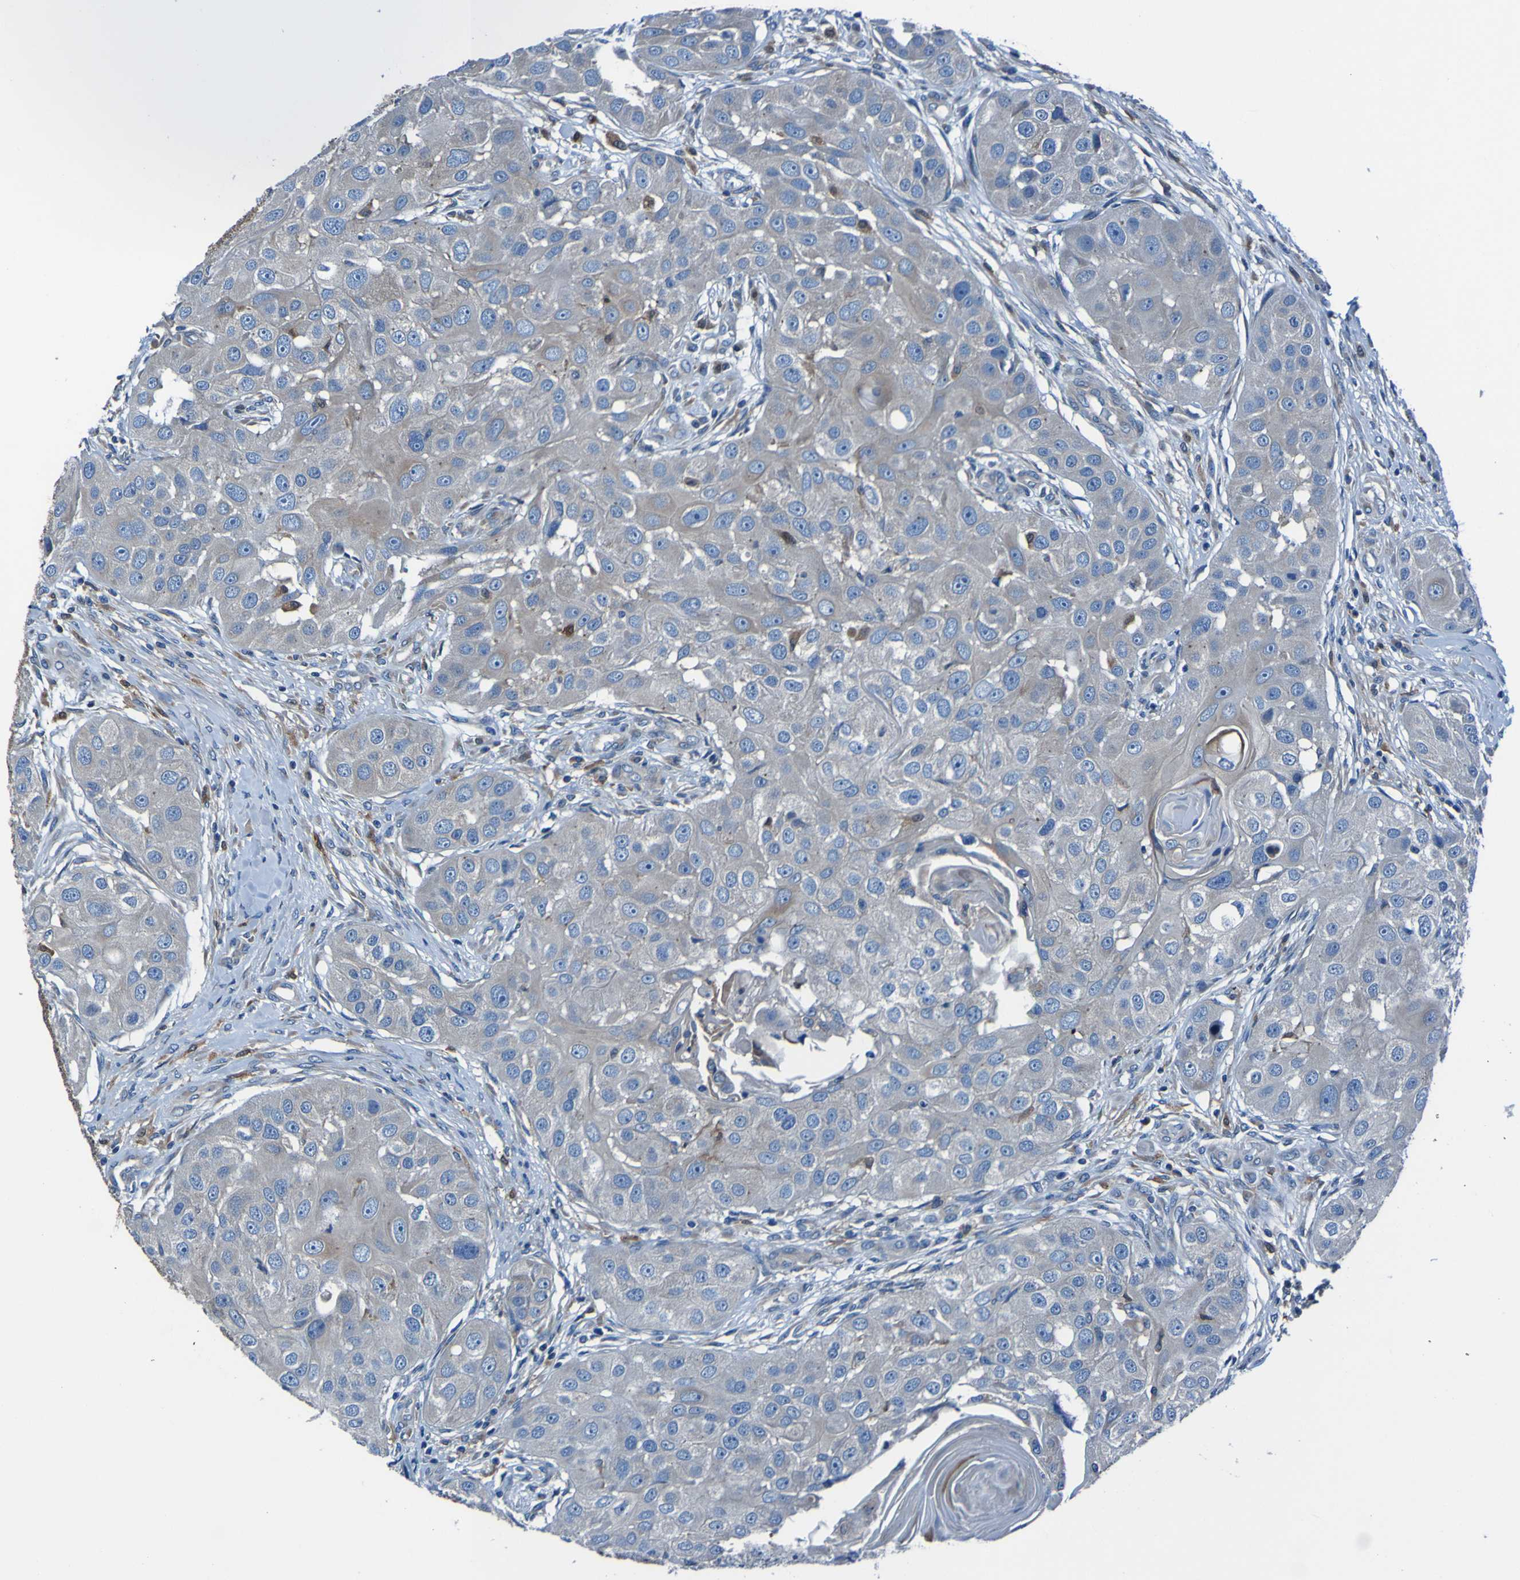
{"staining": {"intensity": "weak", "quantity": ">75%", "location": "cytoplasmic/membranous"}, "tissue": "head and neck cancer", "cell_type": "Tumor cells", "image_type": "cancer", "snomed": [{"axis": "morphology", "description": "Normal tissue, NOS"}, {"axis": "morphology", "description": "Squamous cell carcinoma, NOS"}, {"axis": "topography", "description": "Skeletal muscle"}, {"axis": "topography", "description": "Head-Neck"}], "caption": "This photomicrograph displays IHC staining of head and neck squamous cell carcinoma, with low weak cytoplasmic/membranous staining in about >75% of tumor cells.", "gene": "RAB5B", "patient": {"sex": "male", "age": 51}}